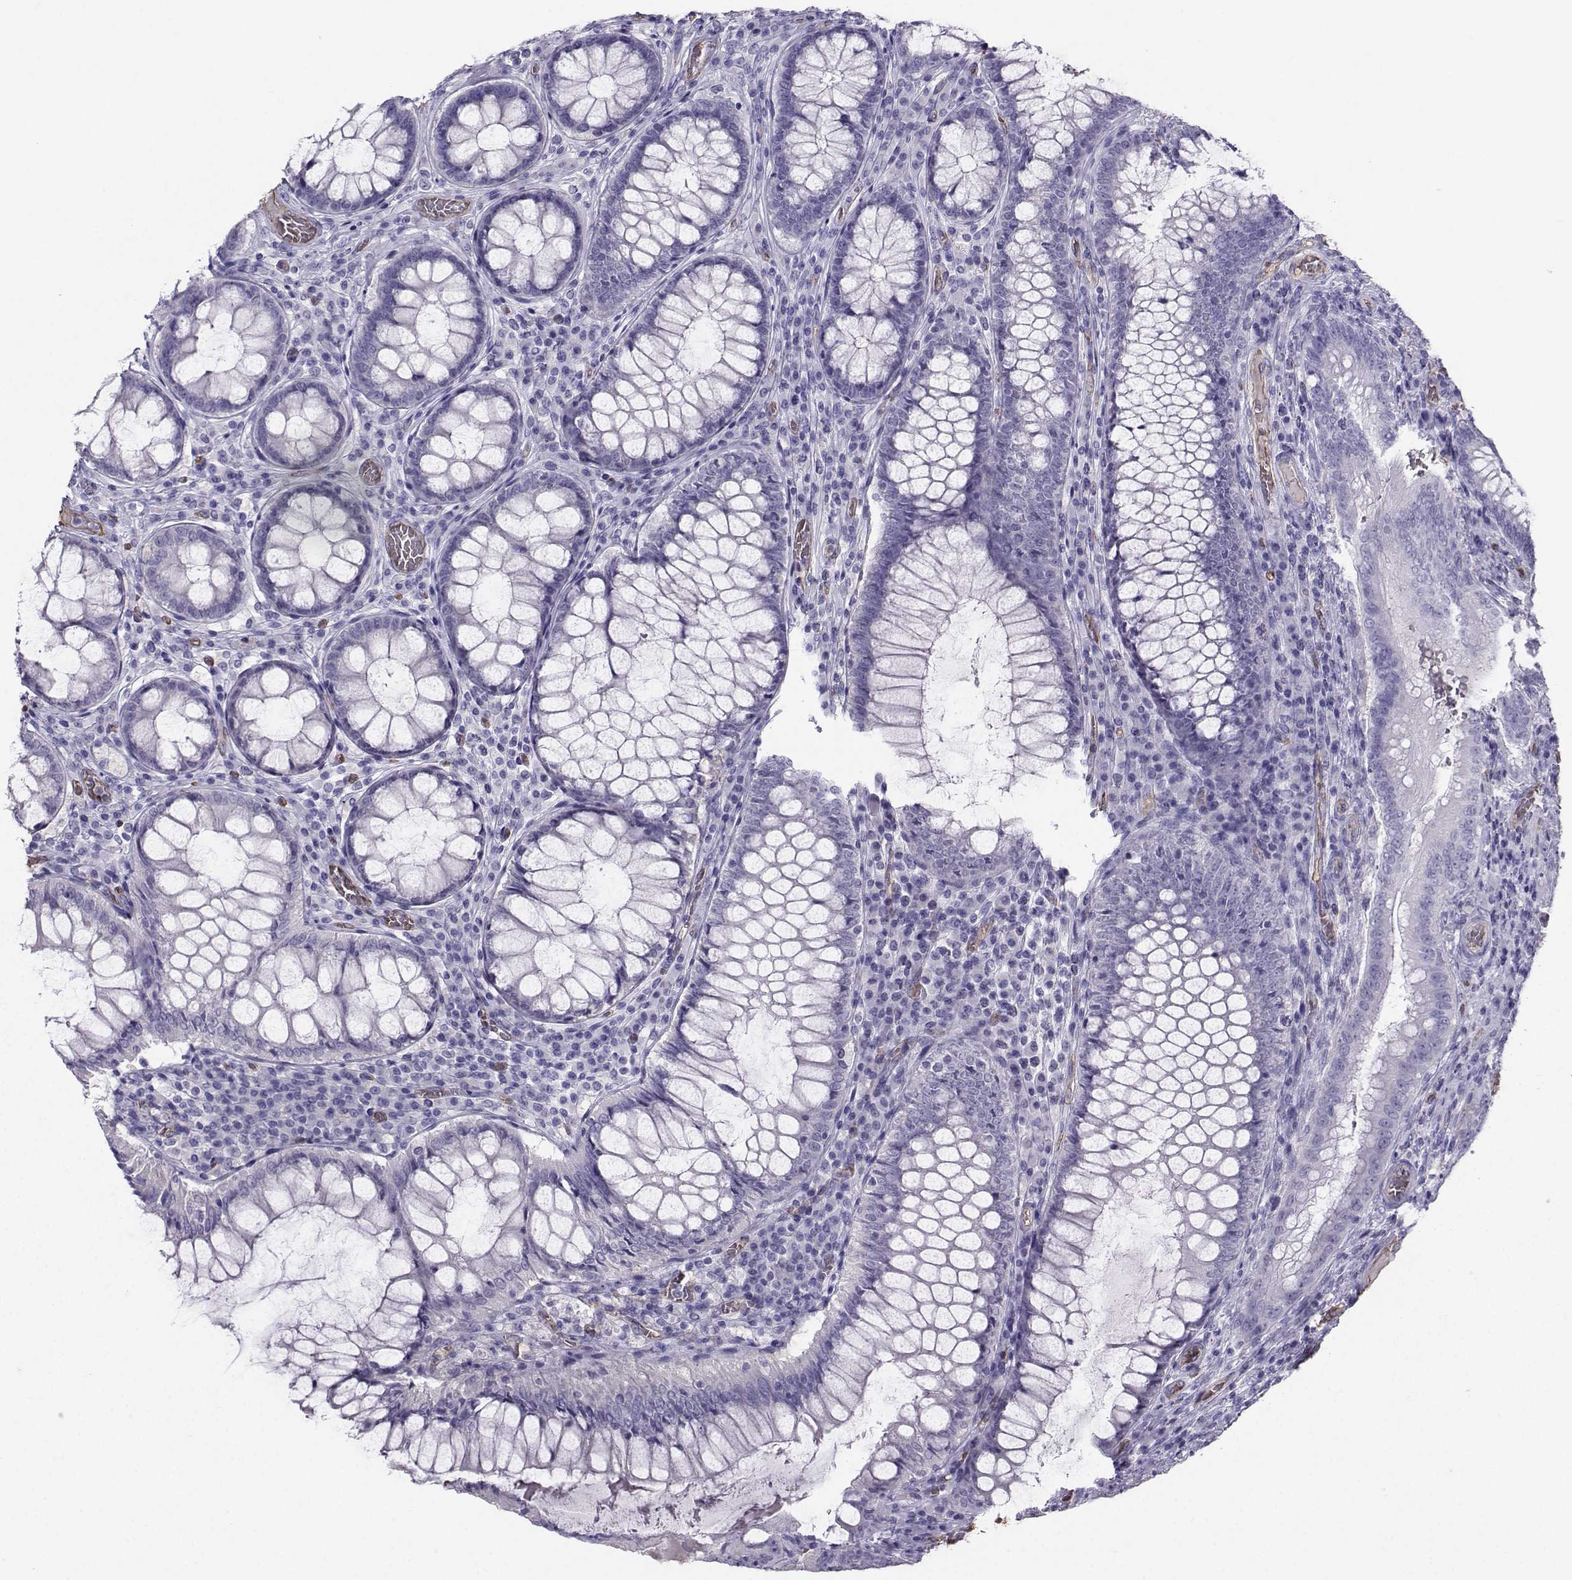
{"staining": {"intensity": "negative", "quantity": "none", "location": "none"}, "tissue": "colorectal cancer", "cell_type": "Tumor cells", "image_type": "cancer", "snomed": [{"axis": "morphology", "description": "Adenocarcinoma, NOS"}, {"axis": "topography", "description": "Colon"}], "caption": "Image shows no significant protein expression in tumor cells of colorectal adenocarcinoma. Nuclei are stained in blue.", "gene": "CLUL1", "patient": {"sex": "female", "age": 86}}